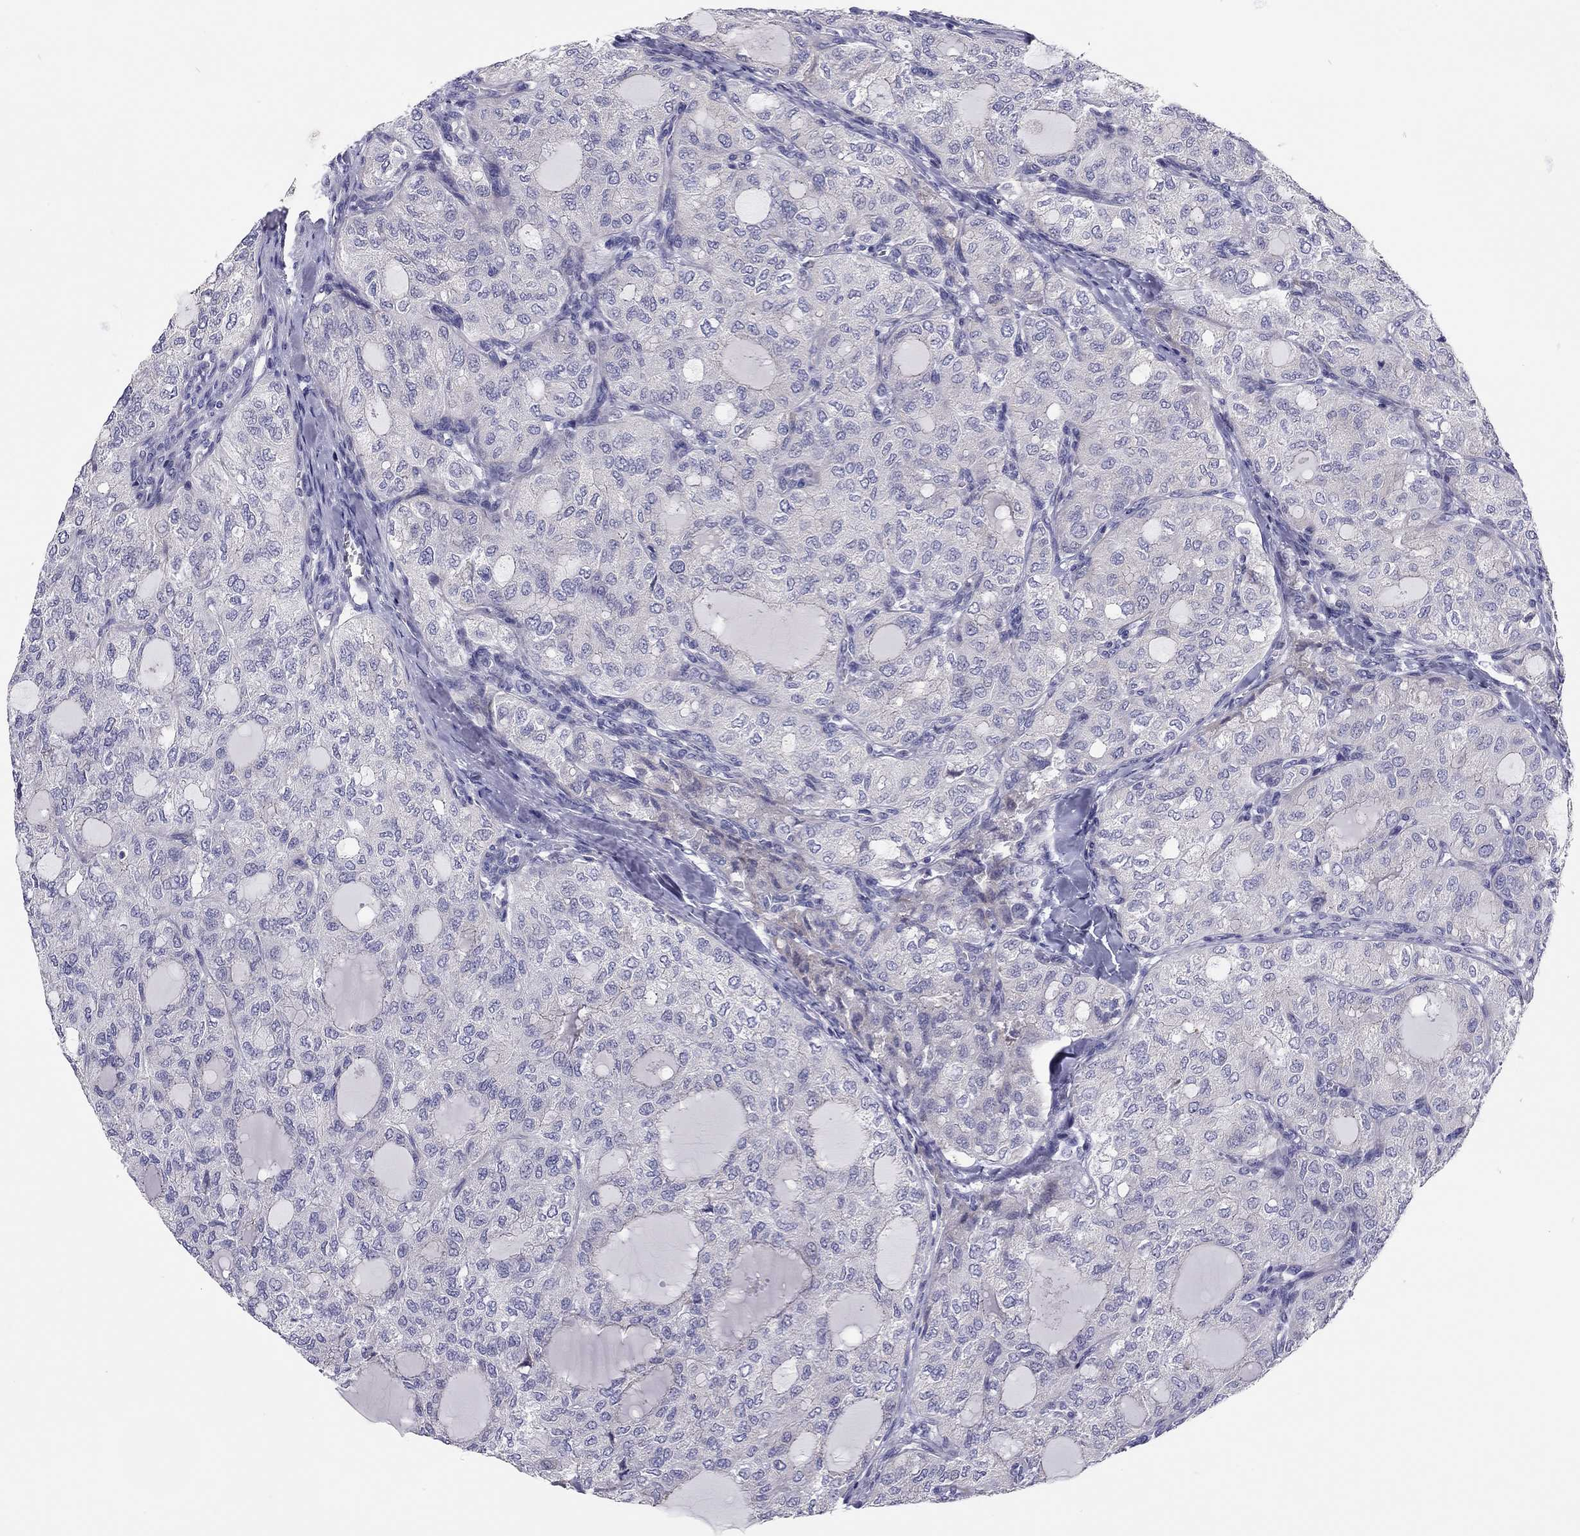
{"staining": {"intensity": "negative", "quantity": "none", "location": "none"}, "tissue": "thyroid cancer", "cell_type": "Tumor cells", "image_type": "cancer", "snomed": [{"axis": "morphology", "description": "Follicular adenoma carcinoma, NOS"}, {"axis": "topography", "description": "Thyroid gland"}], "caption": "DAB (3,3'-diaminobenzidine) immunohistochemical staining of human thyroid cancer reveals no significant positivity in tumor cells. The staining was performed using DAB to visualize the protein expression in brown, while the nuclei were stained in blue with hematoxylin (Magnification: 20x).", "gene": "SCARB1", "patient": {"sex": "male", "age": 75}}